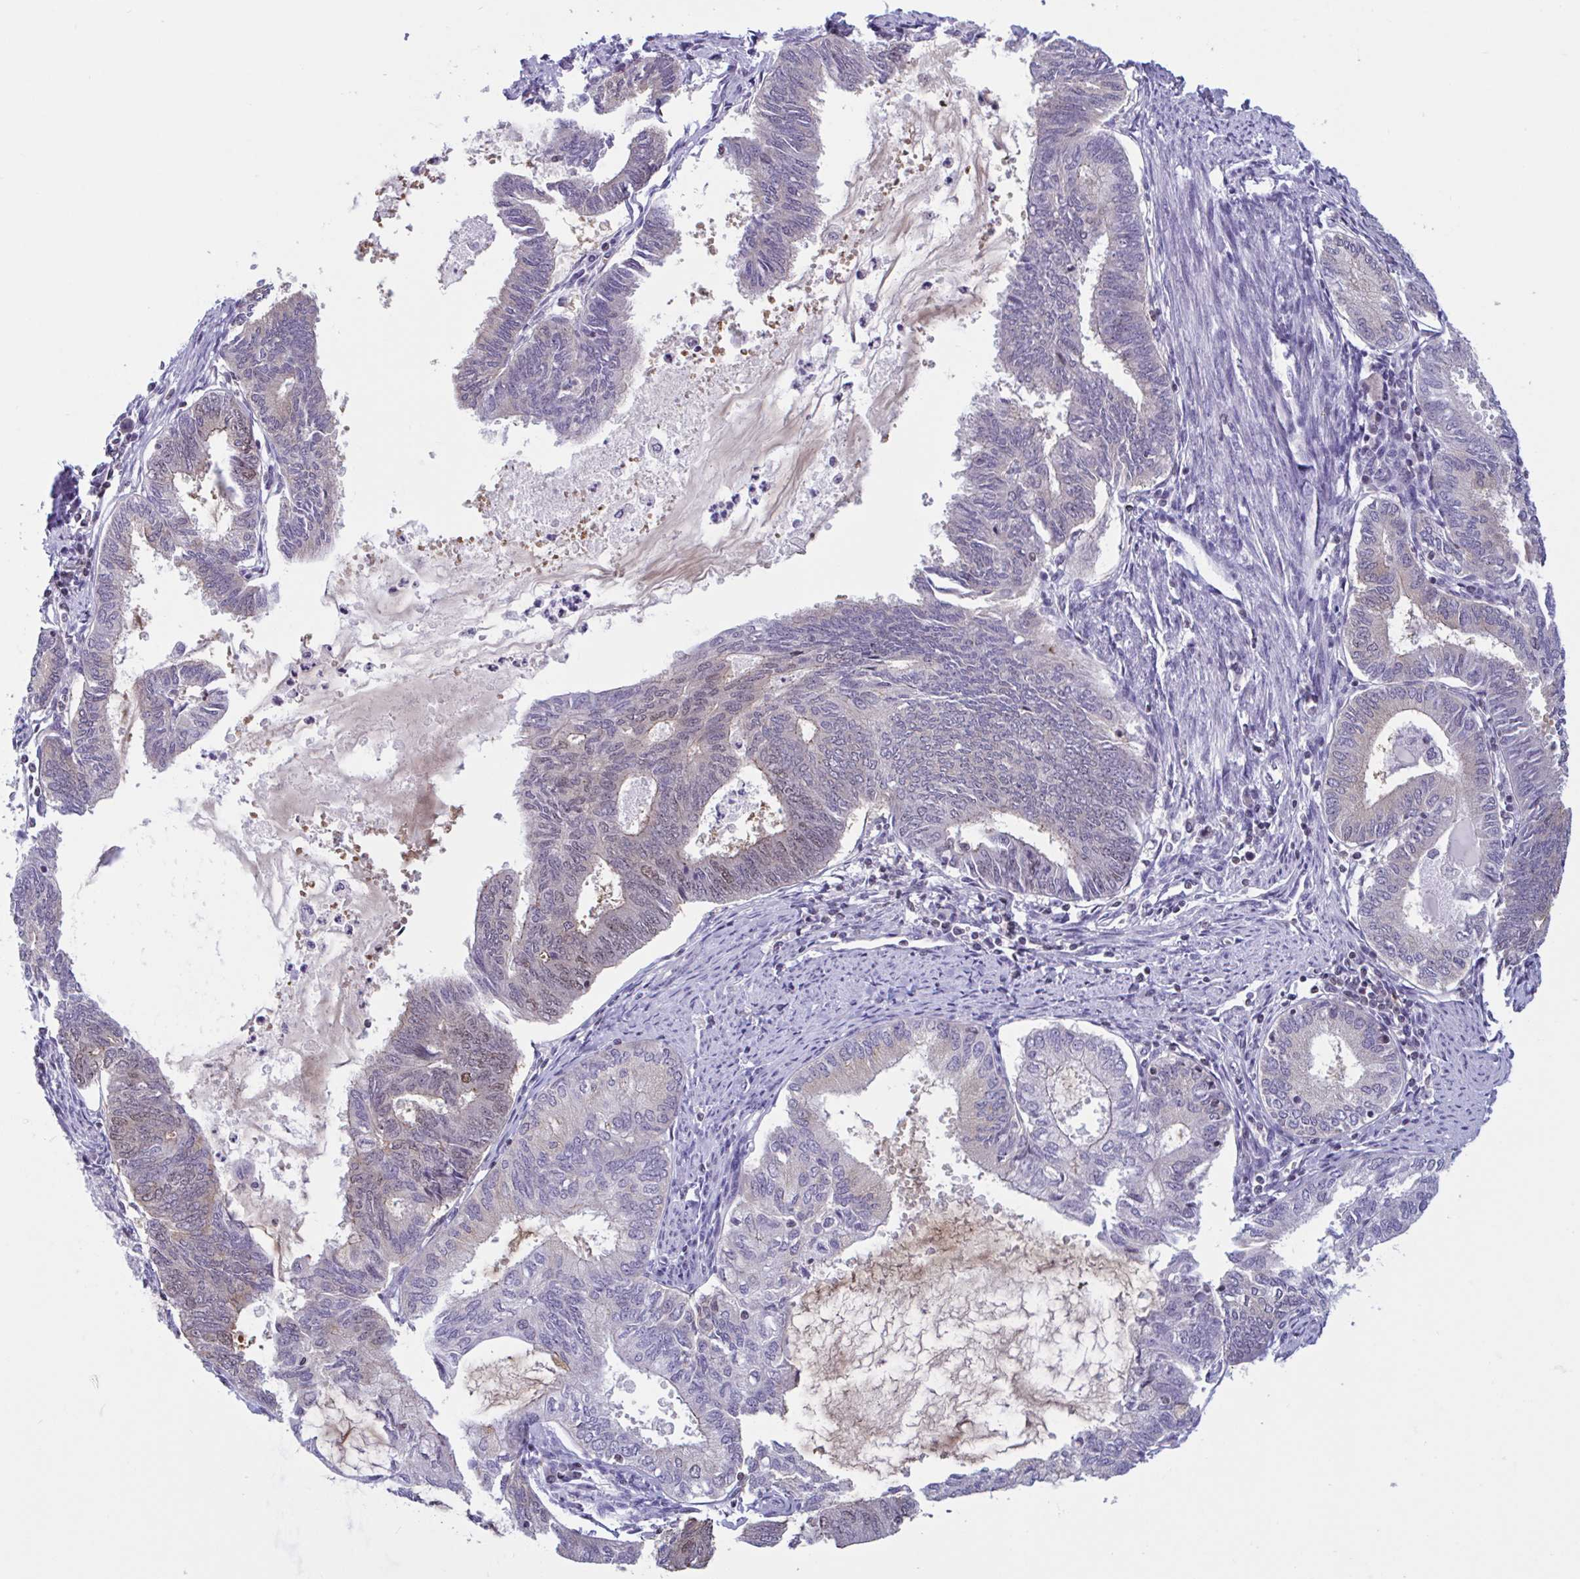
{"staining": {"intensity": "negative", "quantity": "none", "location": "none"}, "tissue": "endometrial cancer", "cell_type": "Tumor cells", "image_type": "cancer", "snomed": [{"axis": "morphology", "description": "Adenocarcinoma, NOS"}, {"axis": "topography", "description": "Endometrium"}], "caption": "Immunohistochemical staining of adenocarcinoma (endometrial) exhibits no significant staining in tumor cells.", "gene": "SNX11", "patient": {"sex": "female", "age": 86}}